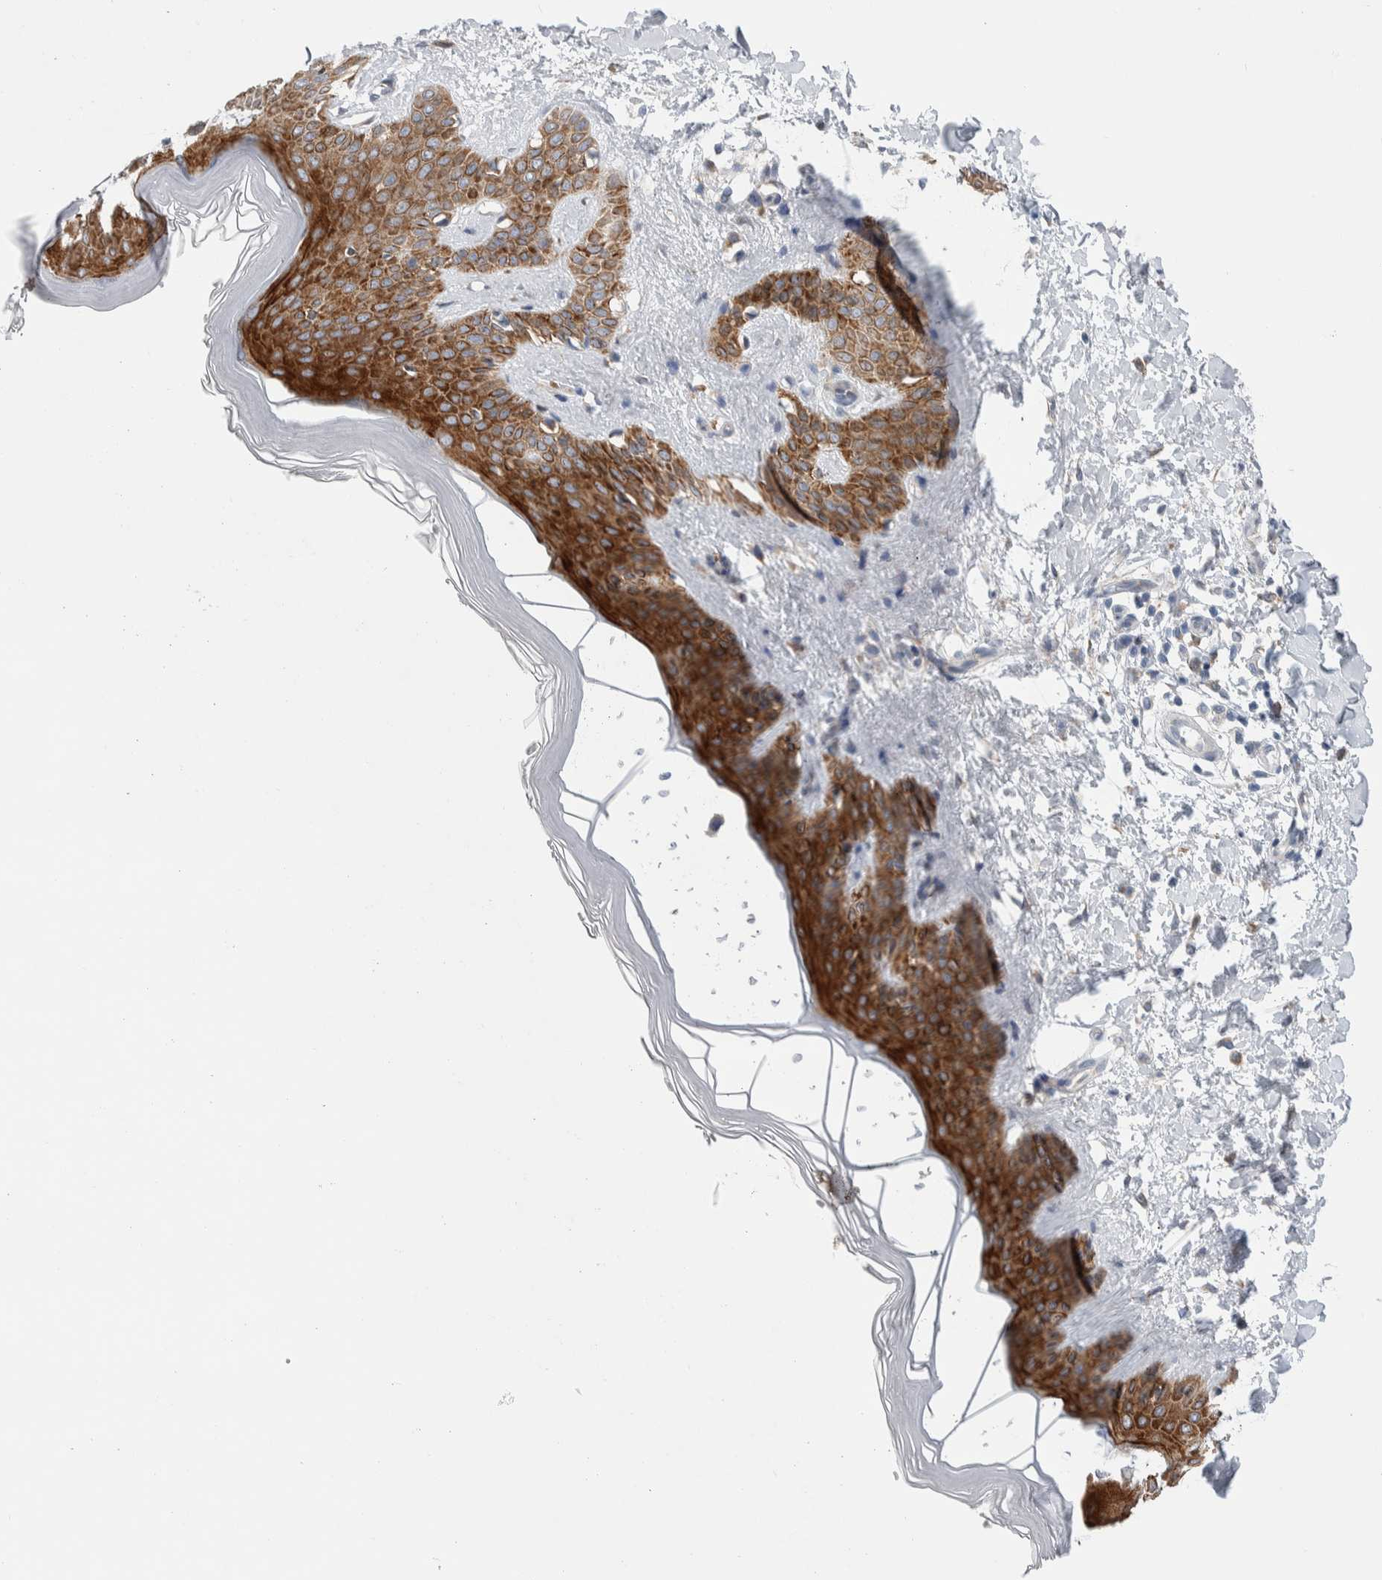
{"staining": {"intensity": "negative", "quantity": "none", "location": "none"}, "tissue": "skin", "cell_type": "Fibroblasts", "image_type": "normal", "snomed": [{"axis": "morphology", "description": "Normal tissue, NOS"}, {"axis": "morphology", "description": "Malignant melanoma, Metastatic site"}, {"axis": "topography", "description": "Skin"}], "caption": "The IHC histopathology image has no significant positivity in fibroblasts of skin.", "gene": "ENGASE", "patient": {"sex": "male", "age": 41}}